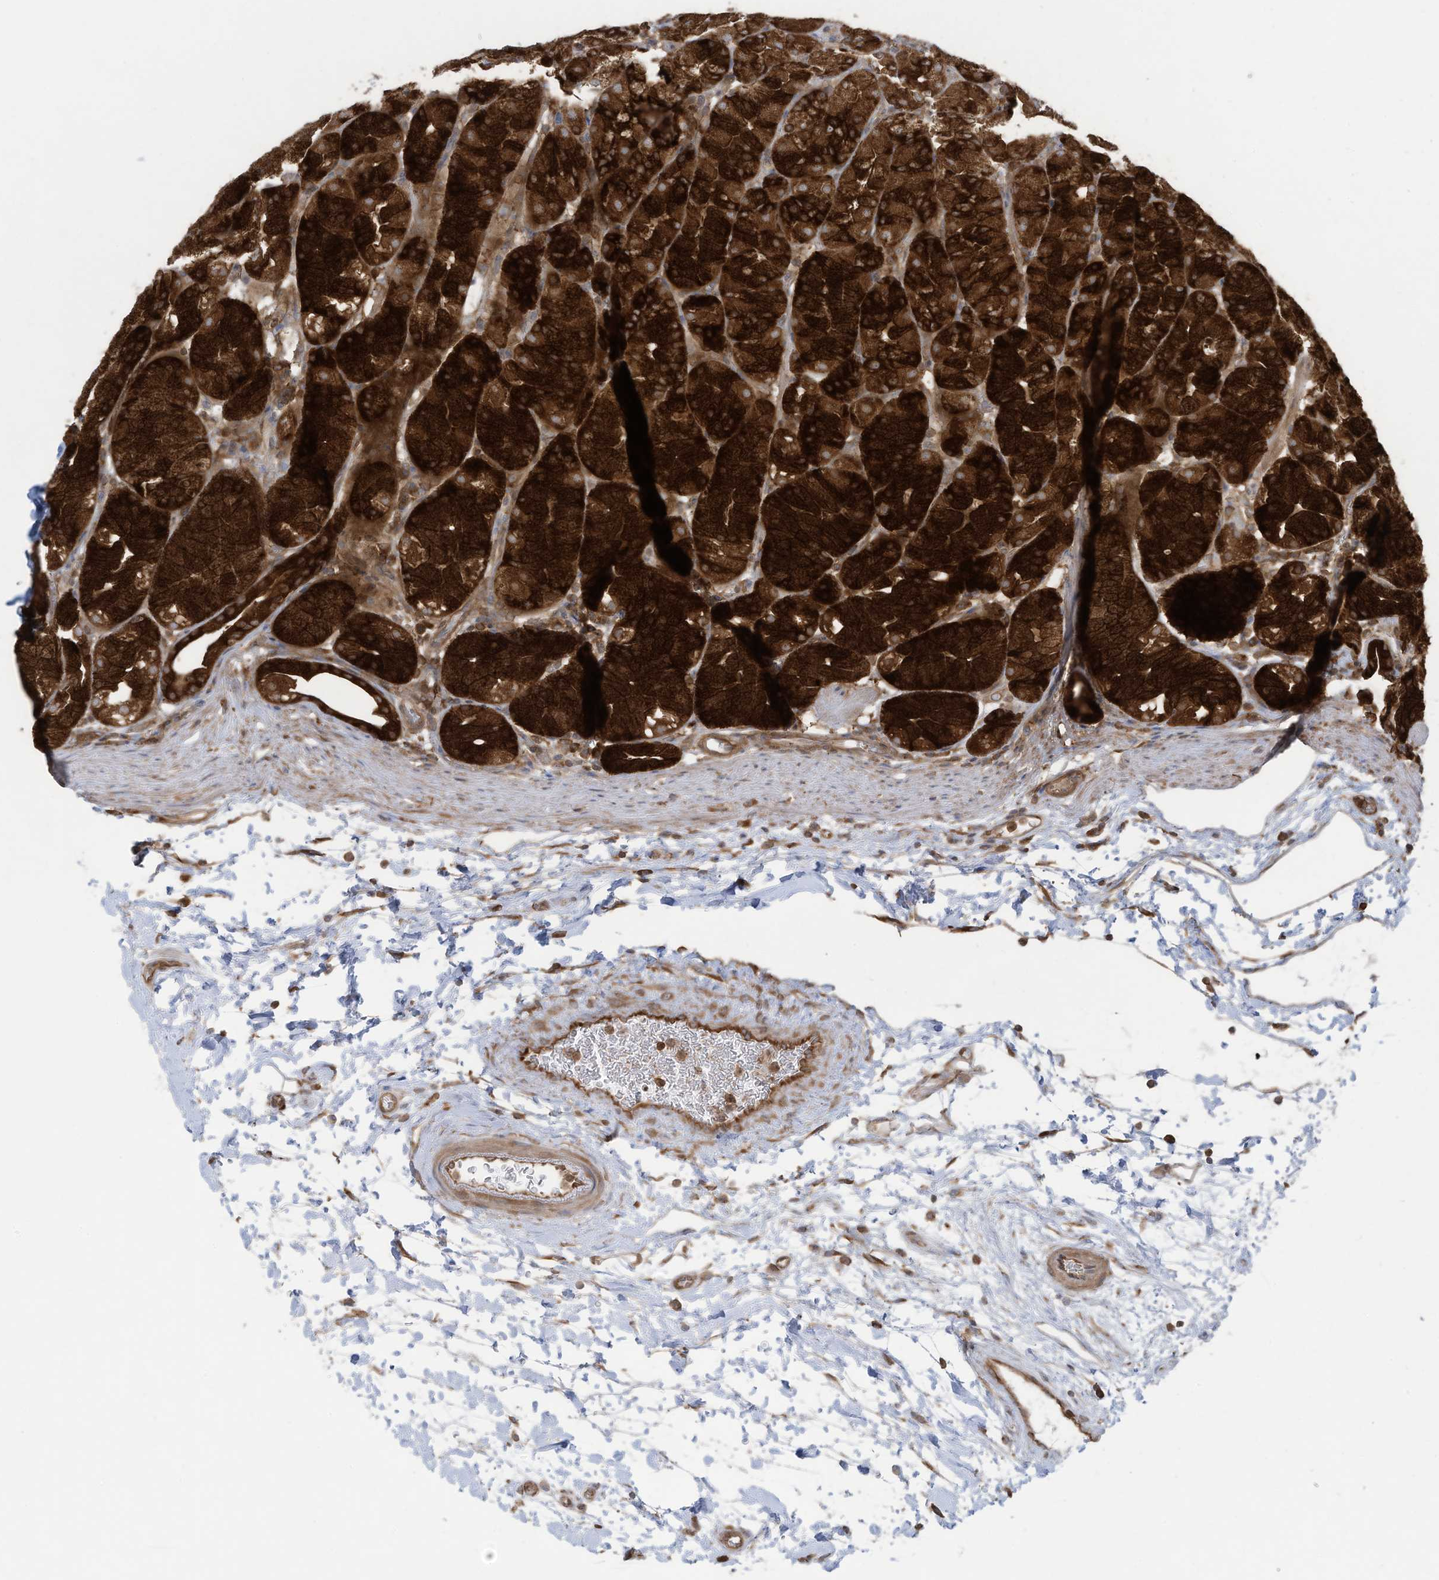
{"staining": {"intensity": "strong", "quantity": "25%-75%", "location": "cytoplasmic/membranous"}, "tissue": "stomach", "cell_type": "Glandular cells", "image_type": "normal", "snomed": [{"axis": "morphology", "description": "Normal tissue, NOS"}, {"axis": "topography", "description": "Stomach, upper"}], "caption": "Immunohistochemistry histopathology image of normal stomach: human stomach stained using IHC displays high levels of strong protein expression localized specifically in the cytoplasmic/membranous of glandular cells, appearing as a cytoplasmic/membranous brown color.", "gene": "OLA1", "patient": {"sex": "male", "age": 48}}